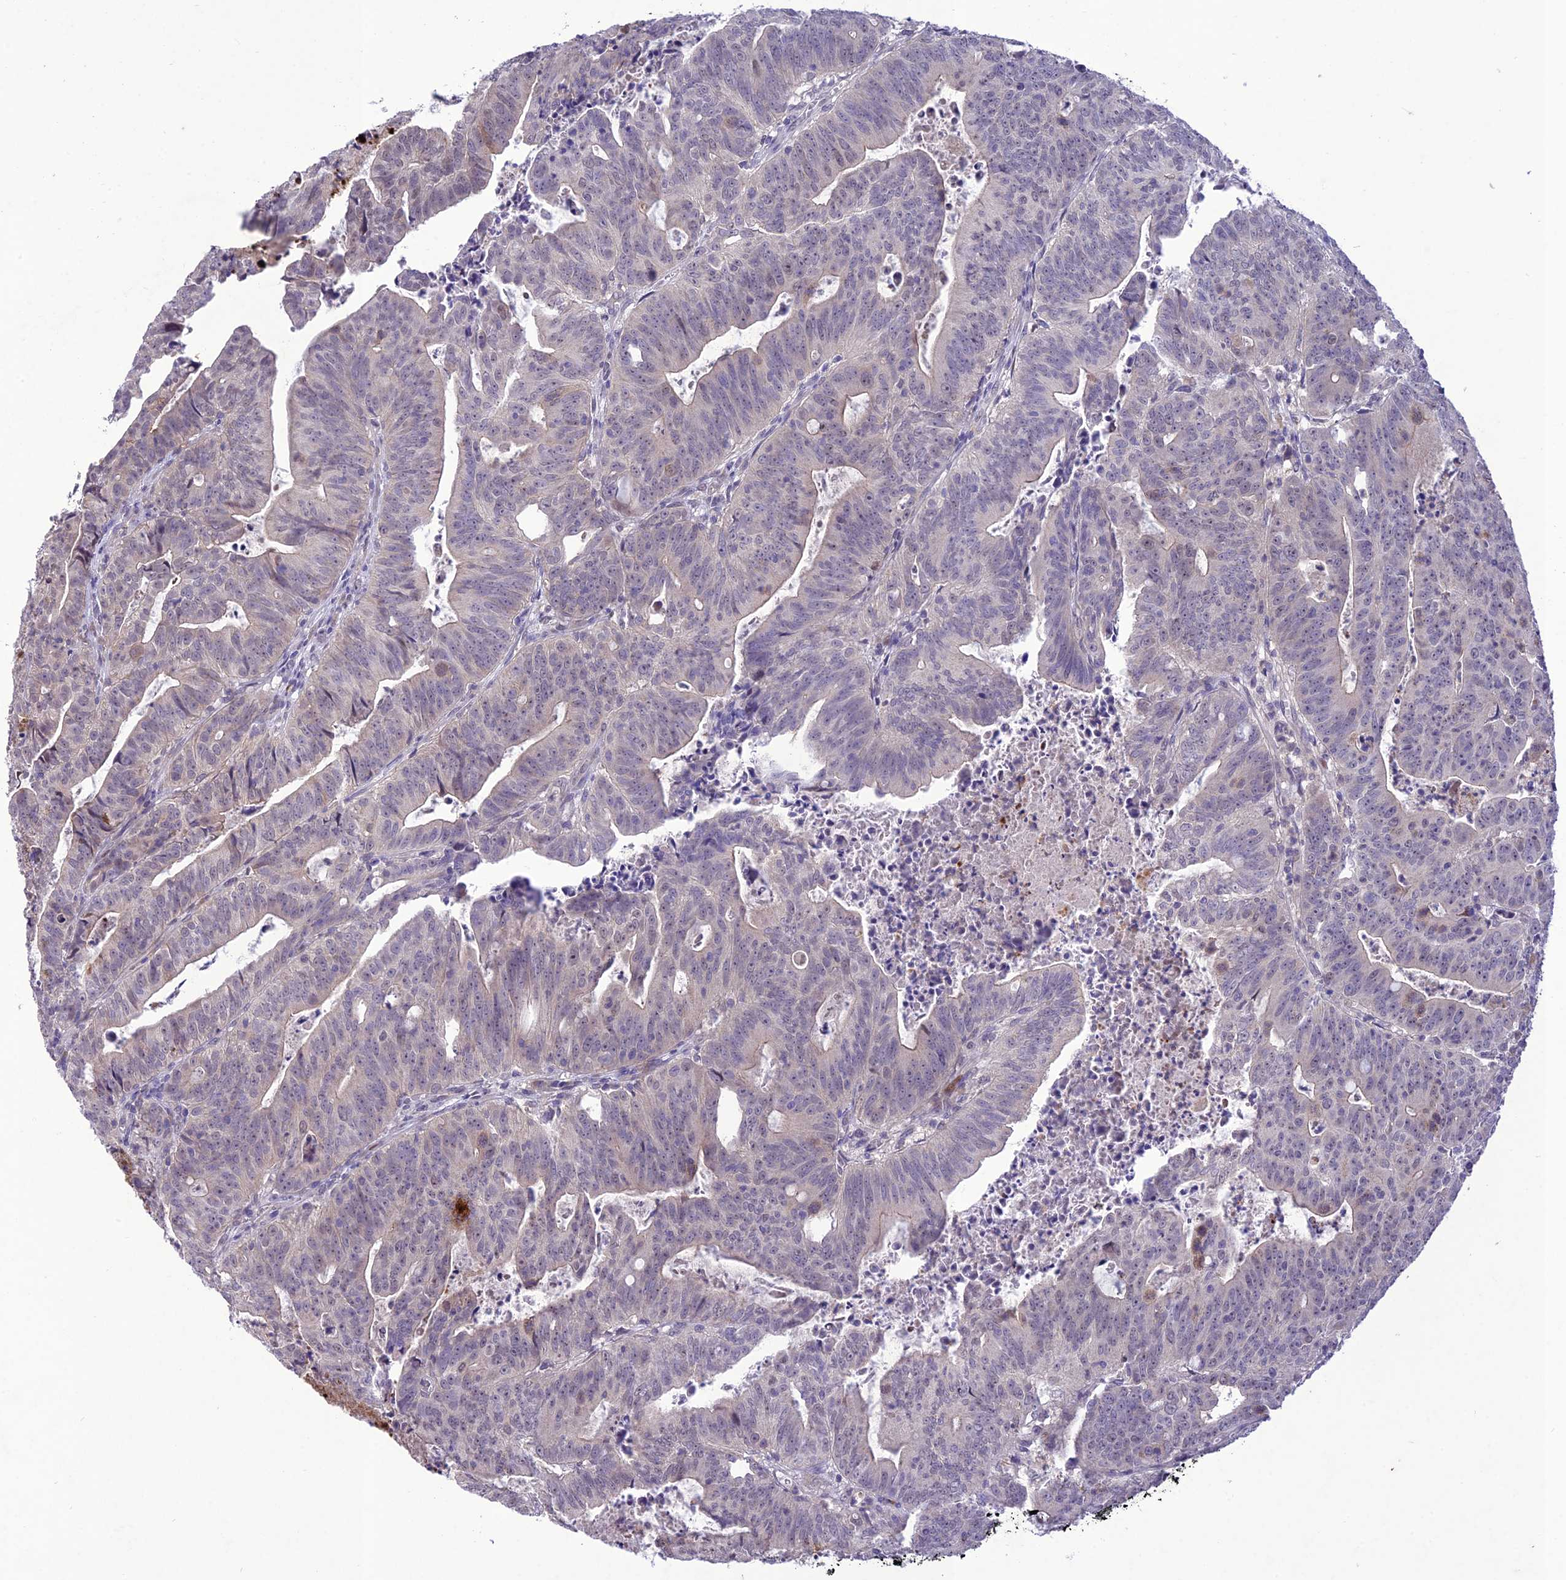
{"staining": {"intensity": "negative", "quantity": "none", "location": "none"}, "tissue": "colorectal cancer", "cell_type": "Tumor cells", "image_type": "cancer", "snomed": [{"axis": "morphology", "description": "Adenocarcinoma, NOS"}, {"axis": "topography", "description": "Rectum"}], "caption": "The IHC image has no significant positivity in tumor cells of colorectal adenocarcinoma tissue. (Immunohistochemistry, brightfield microscopy, high magnification).", "gene": "ANKRD52", "patient": {"sex": "male", "age": 69}}